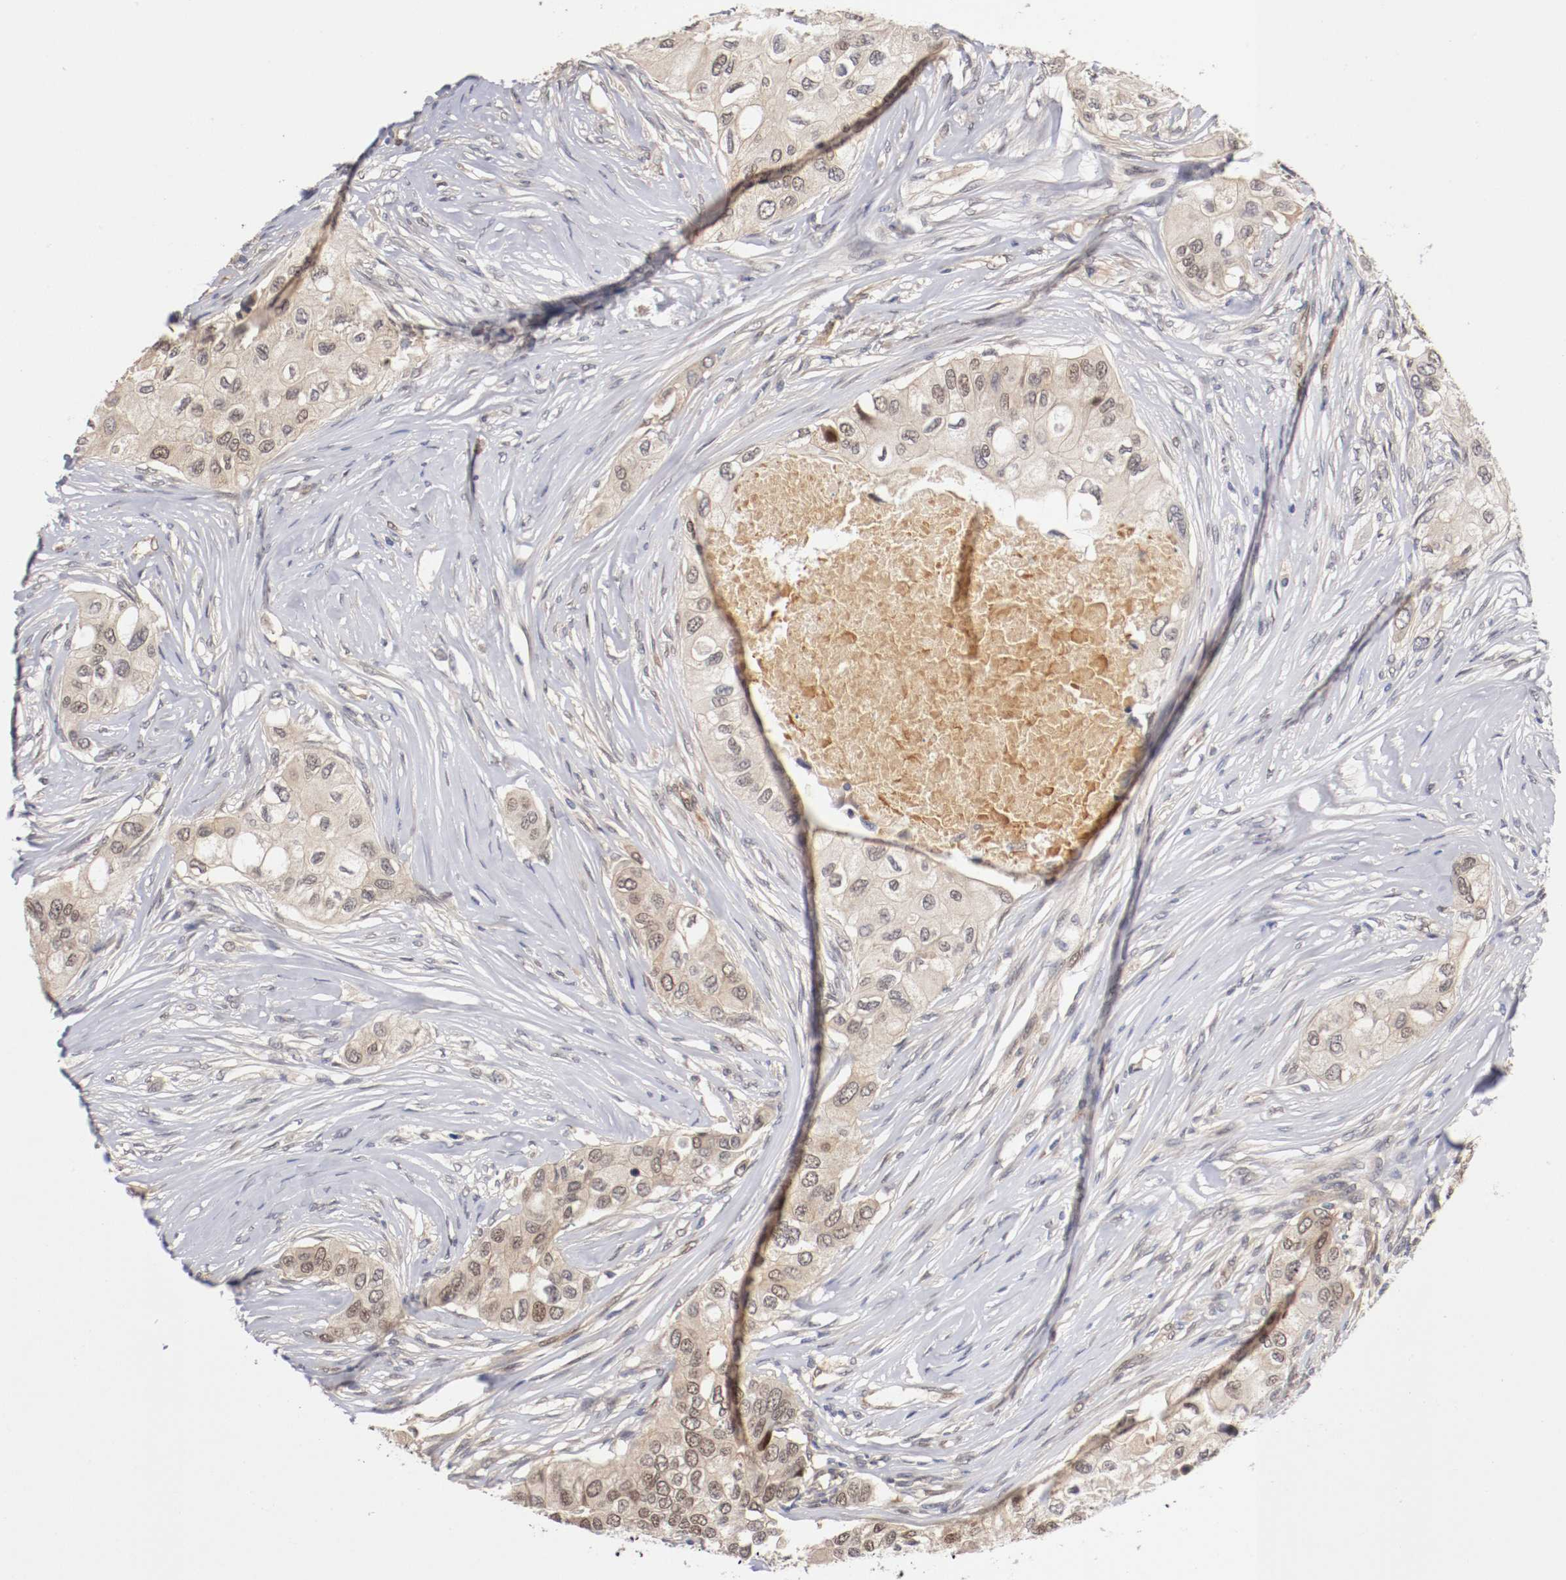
{"staining": {"intensity": "weak", "quantity": ">75%", "location": "cytoplasmic/membranous,nuclear"}, "tissue": "breast cancer", "cell_type": "Tumor cells", "image_type": "cancer", "snomed": [{"axis": "morphology", "description": "Normal tissue, NOS"}, {"axis": "morphology", "description": "Duct carcinoma"}, {"axis": "topography", "description": "Breast"}], "caption": "Breast cancer stained with IHC reveals weak cytoplasmic/membranous and nuclear positivity in about >75% of tumor cells. The staining was performed using DAB to visualize the protein expression in brown, while the nuclei were stained in blue with hematoxylin (Magnification: 20x).", "gene": "DNMT3B", "patient": {"sex": "female", "age": 49}}